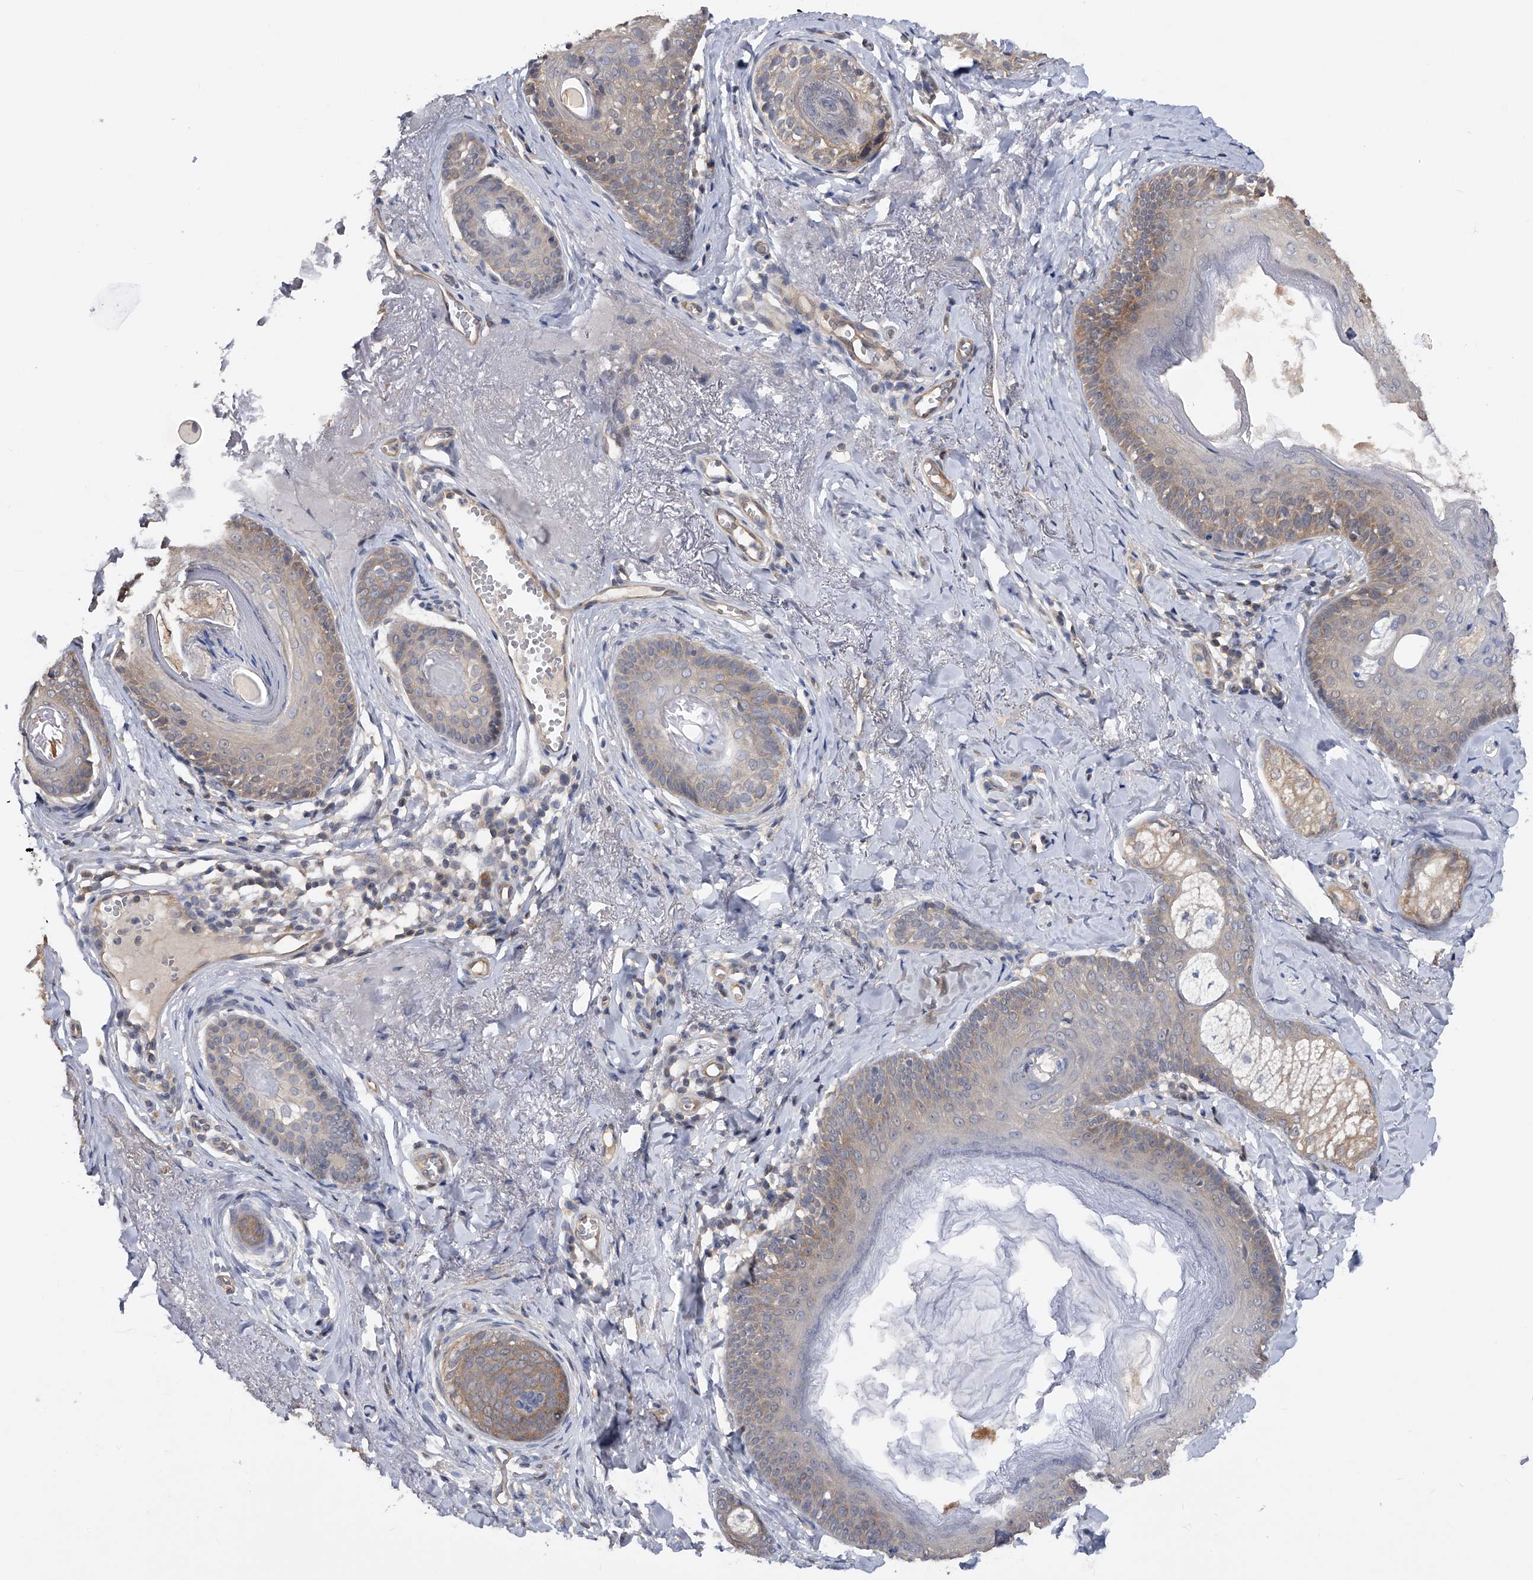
{"staining": {"intensity": "weak", "quantity": "<25%", "location": "cytoplasmic/membranous"}, "tissue": "skin cancer", "cell_type": "Tumor cells", "image_type": "cancer", "snomed": [{"axis": "morphology", "description": "Basal cell carcinoma"}, {"axis": "topography", "description": "Skin"}], "caption": "The image exhibits no significant staining in tumor cells of basal cell carcinoma (skin).", "gene": "CFAP298", "patient": {"sex": "male", "age": 62}}